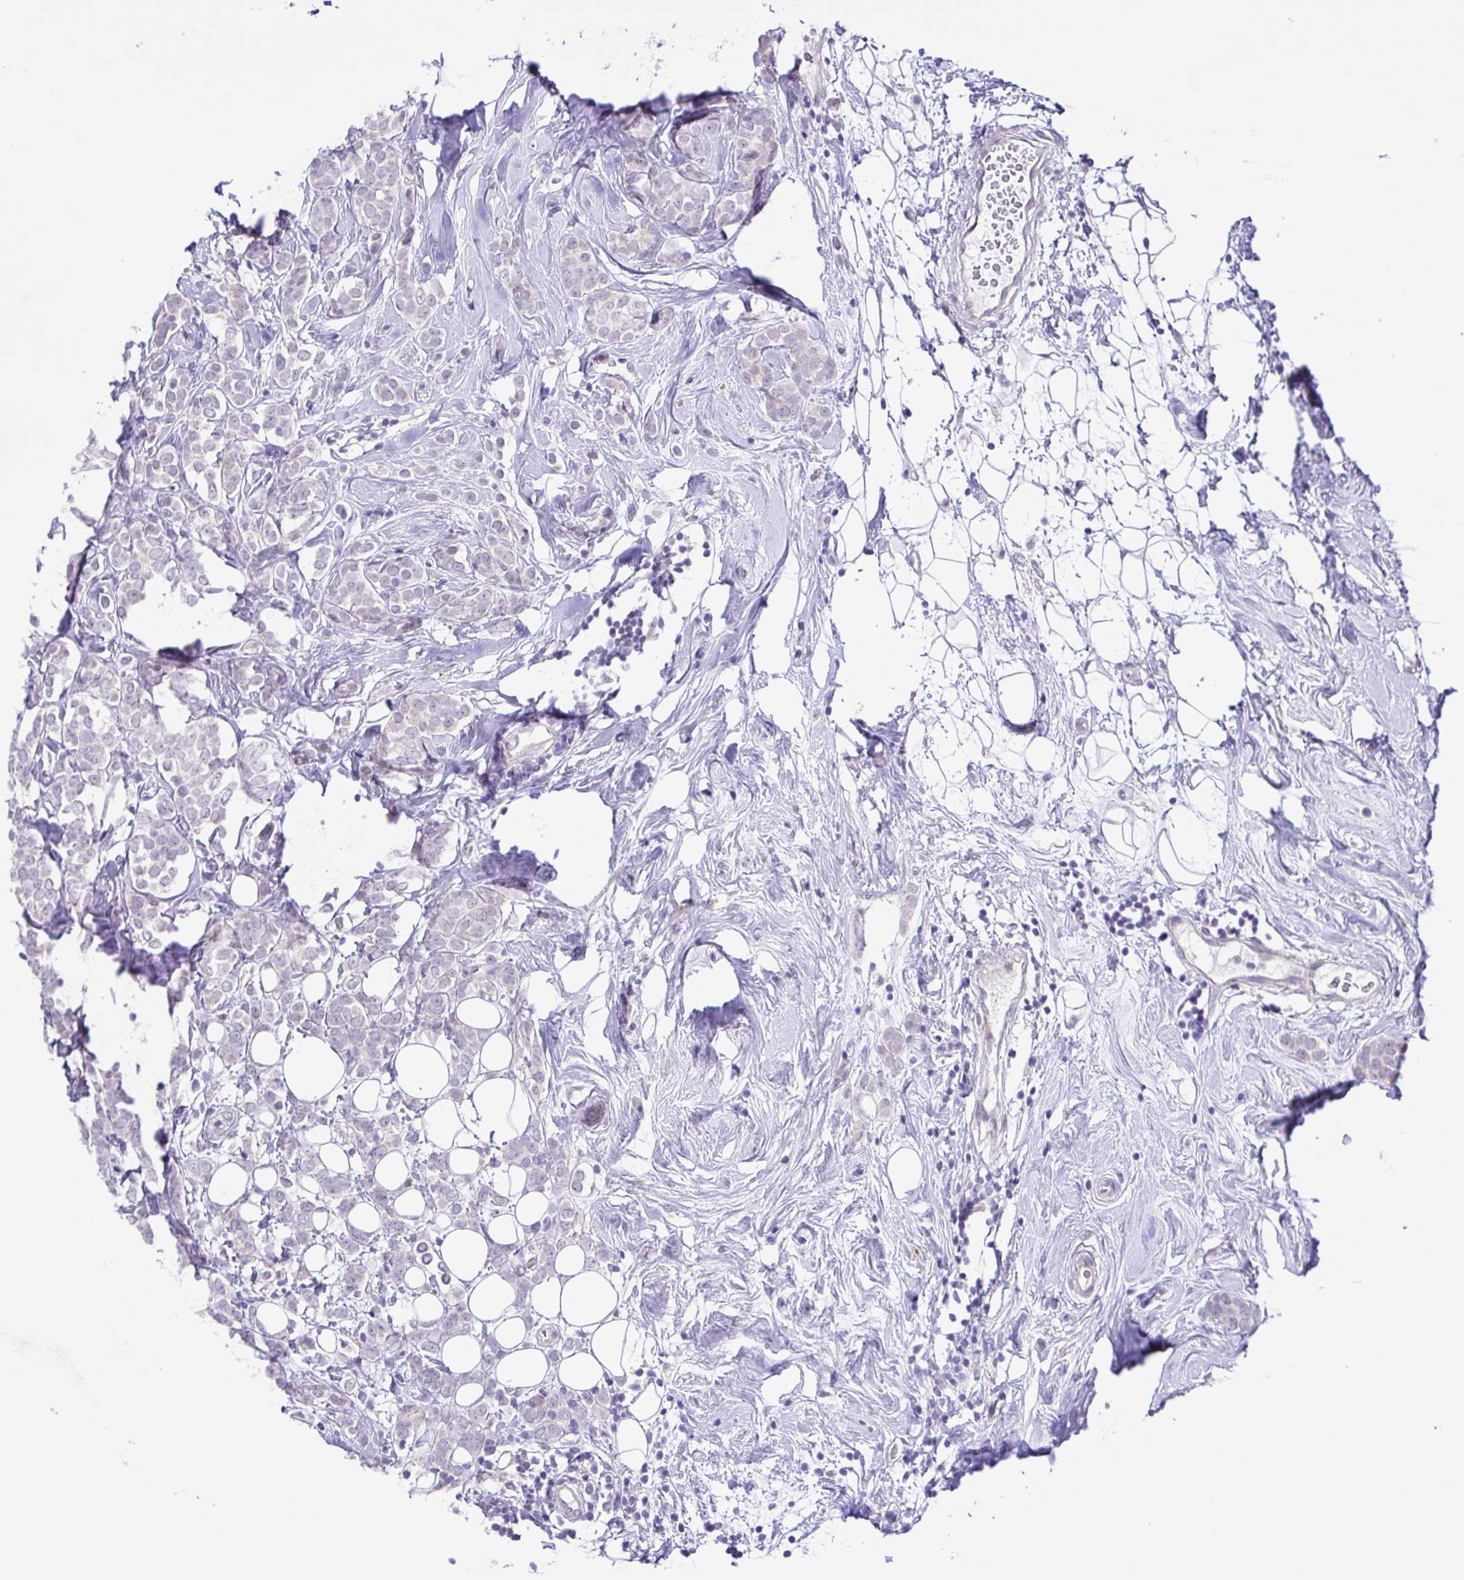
{"staining": {"intensity": "negative", "quantity": "none", "location": "none"}, "tissue": "breast cancer", "cell_type": "Tumor cells", "image_type": "cancer", "snomed": [{"axis": "morphology", "description": "Lobular carcinoma"}, {"axis": "topography", "description": "Breast"}], "caption": "An image of human breast cancer (lobular carcinoma) is negative for staining in tumor cells. Brightfield microscopy of IHC stained with DAB (brown) and hematoxylin (blue), captured at high magnification.", "gene": "DCLK2", "patient": {"sex": "female", "age": 49}}